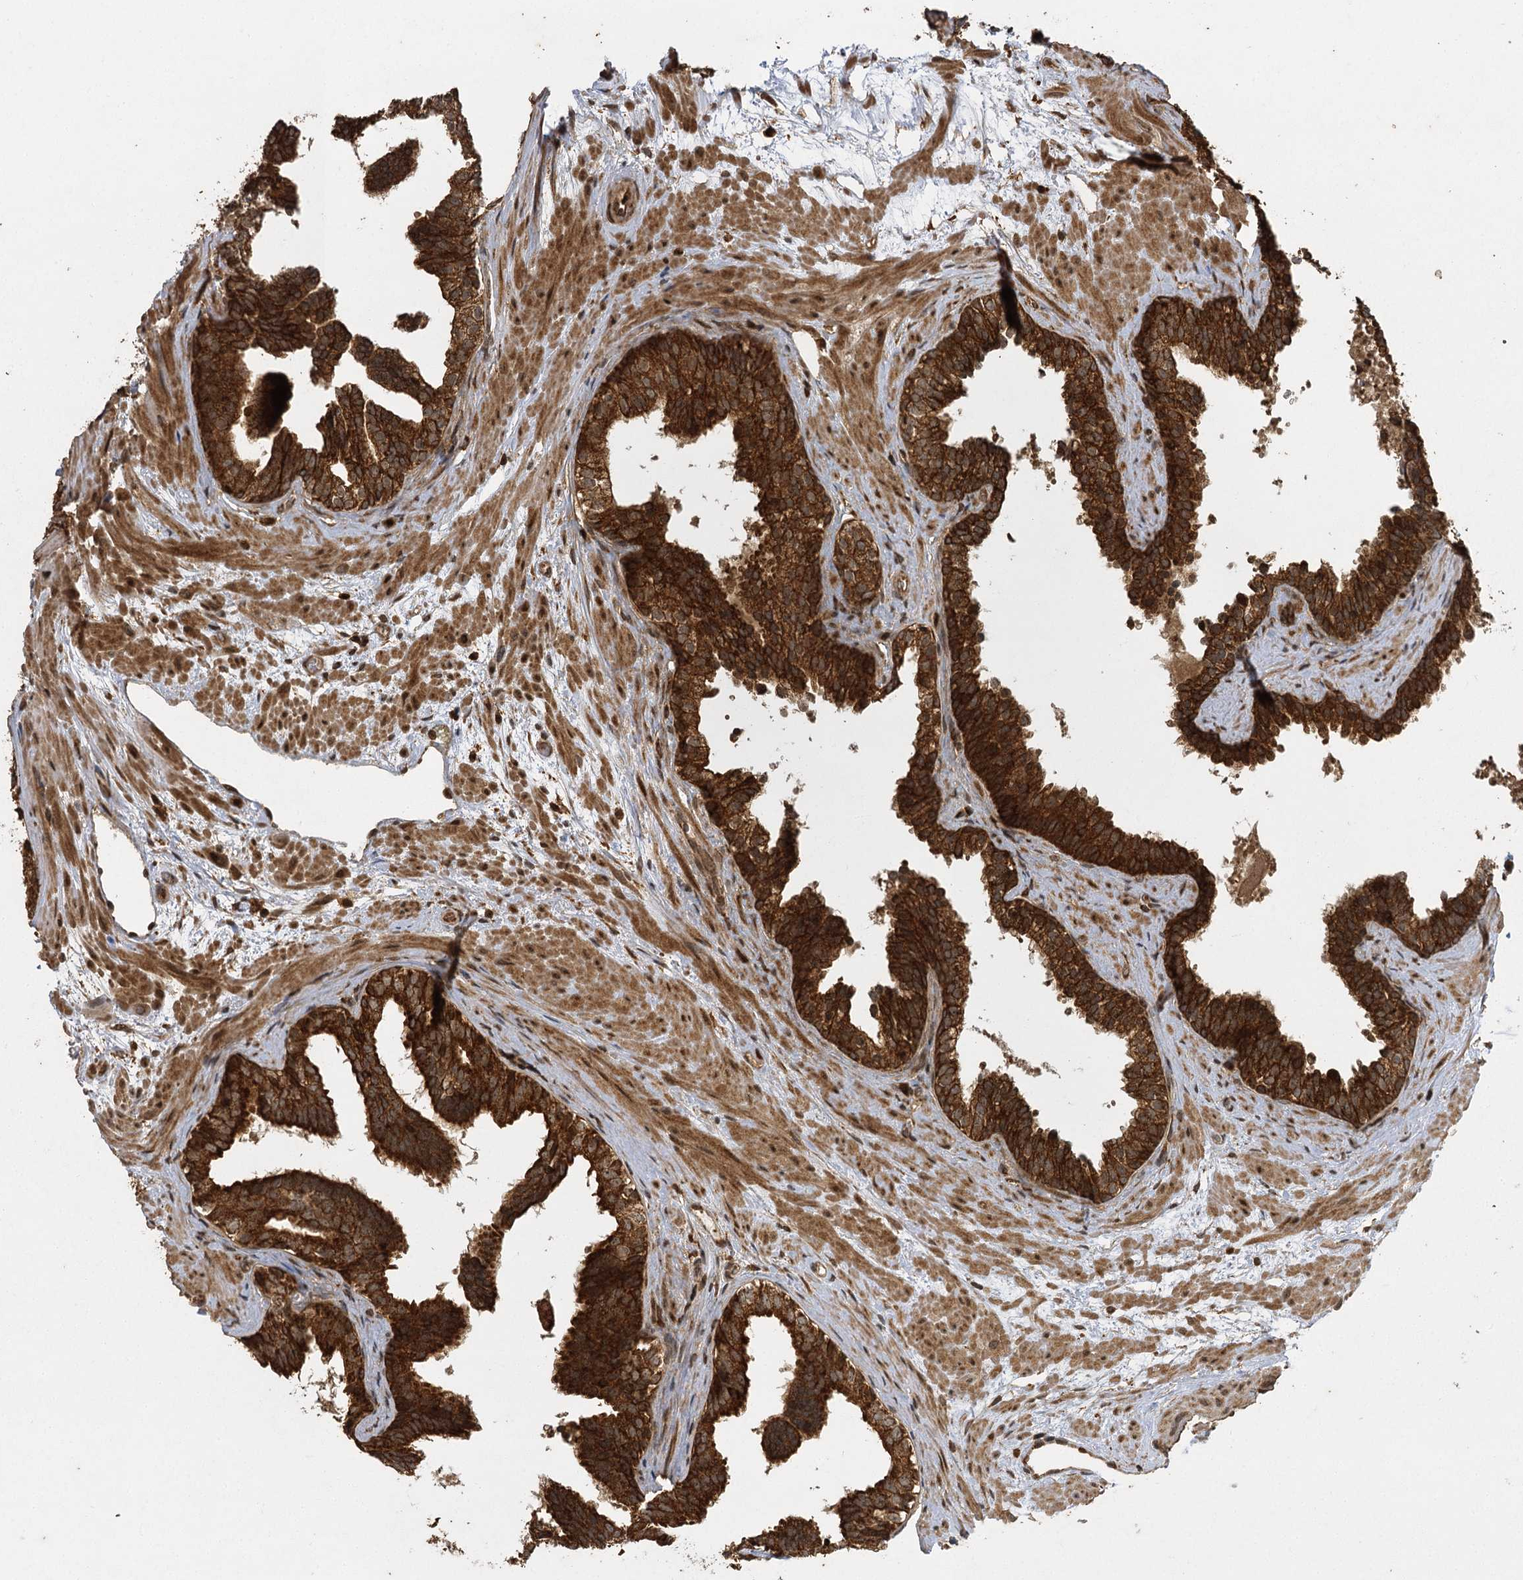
{"staining": {"intensity": "strong", "quantity": ">75%", "location": "cytoplasmic/membranous,nuclear"}, "tissue": "prostate cancer", "cell_type": "Tumor cells", "image_type": "cancer", "snomed": [{"axis": "morphology", "description": "Adenocarcinoma, High grade"}, {"axis": "topography", "description": "Prostate"}], "caption": "A high-resolution photomicrograph shows immunohistochemistry staining of prostate high-grade adenocarcinoma, which shows strong cytoplasmic/membranous and nuclear staining in about >75% of tumor cells. (DAB (3,3'-diaminobenzidine) IHC, brown staining for protein, blue staining for nuclei).", "gene": "IL11RA", "patient": {"sex": "male", "age": 59}}